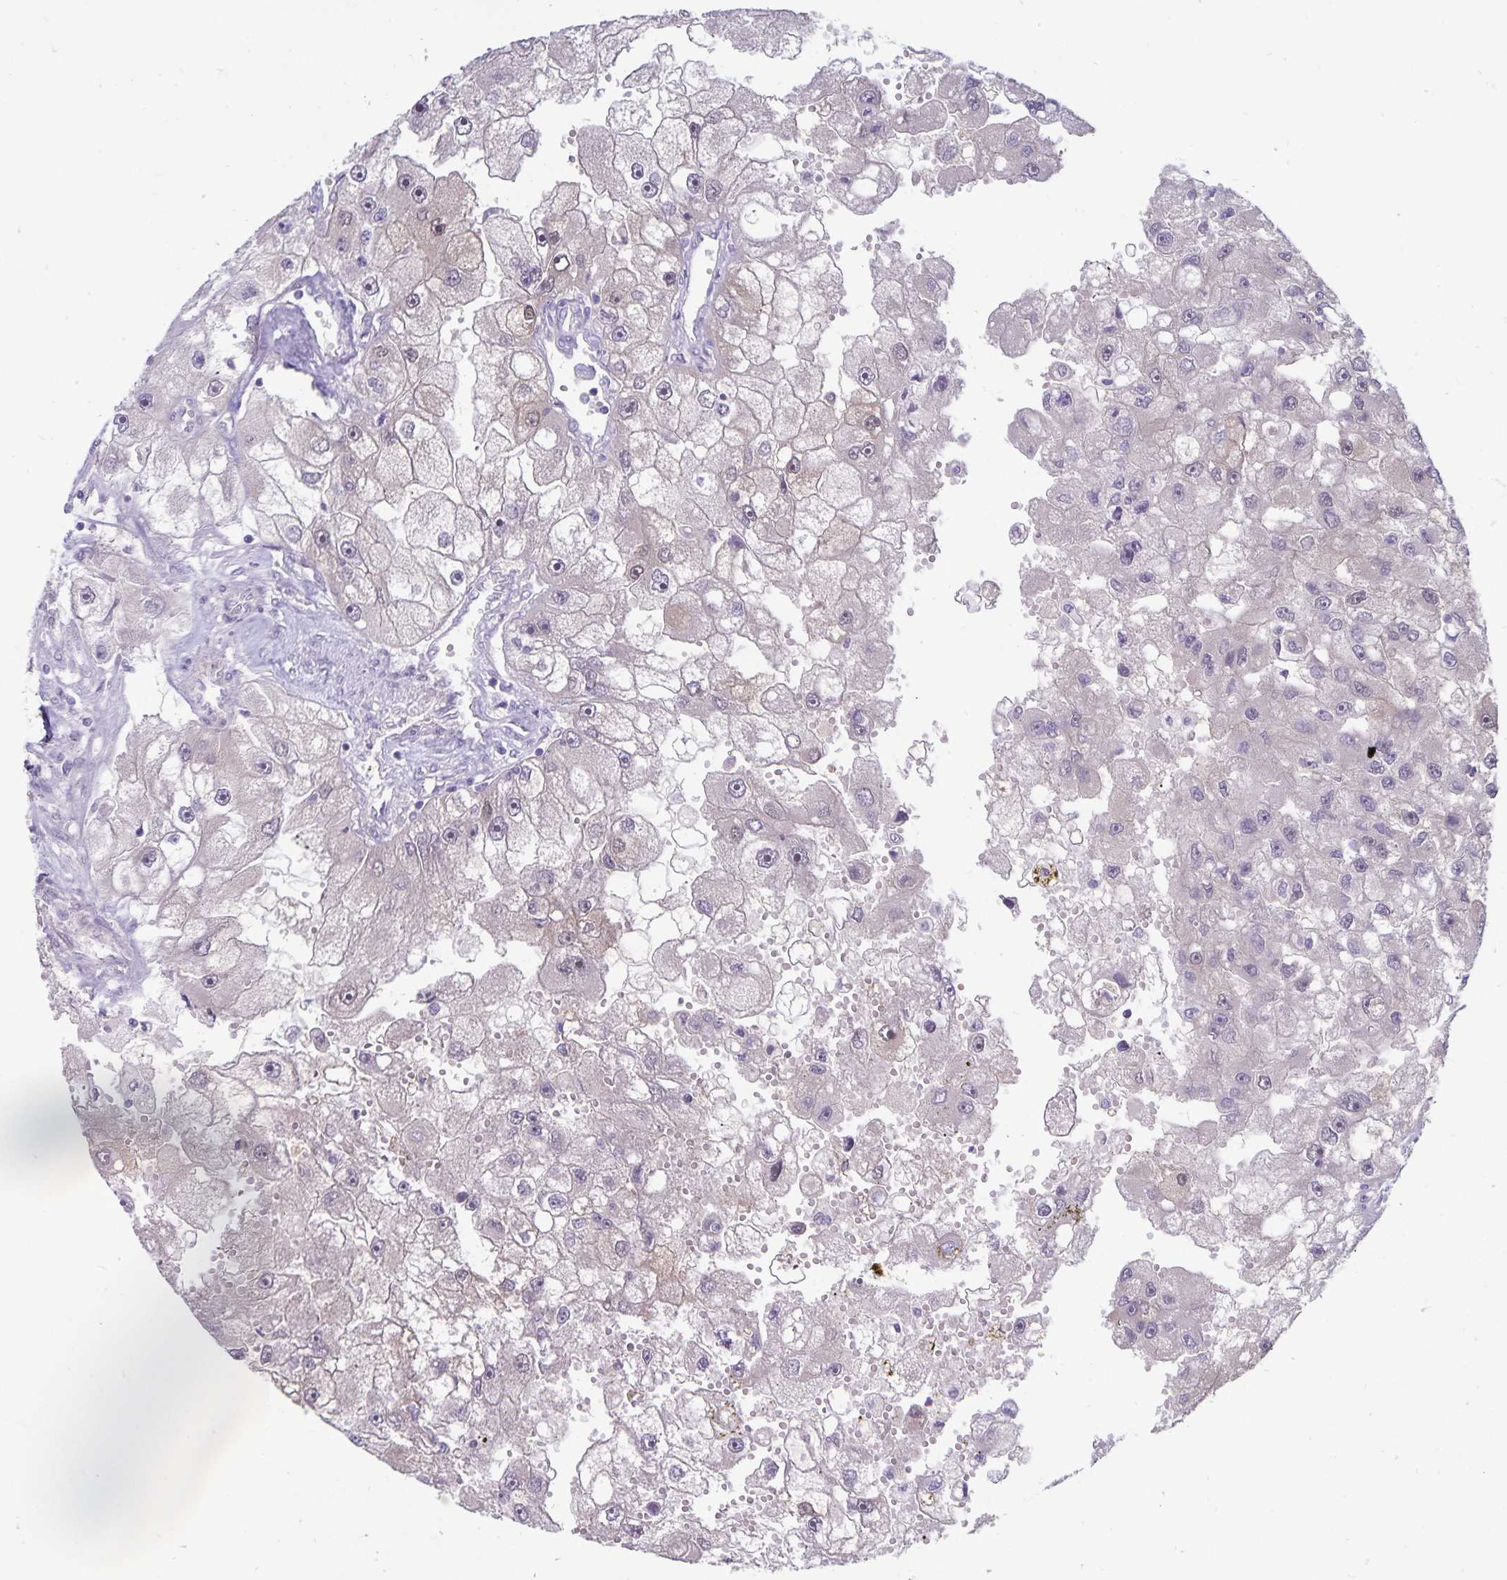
{"staining": {"intensity": "negative", "quantity": "none", "location": "none"}, "tissue": "renal cancer", "cell_type": "Tumor cells", "image_type": "cancer", "snomed": [{"axis": "morphology", "description": "Adenocarcinoma, NOS"}, {"axis": "topography", "description": "Kidney"}], "caption": "The immunohistochemistry image has no significant staining in tumor cells of renal adenocarcinoma tissue.", "gene": "CDKN2B", "patient": {"sex": "male", "age": 63}}